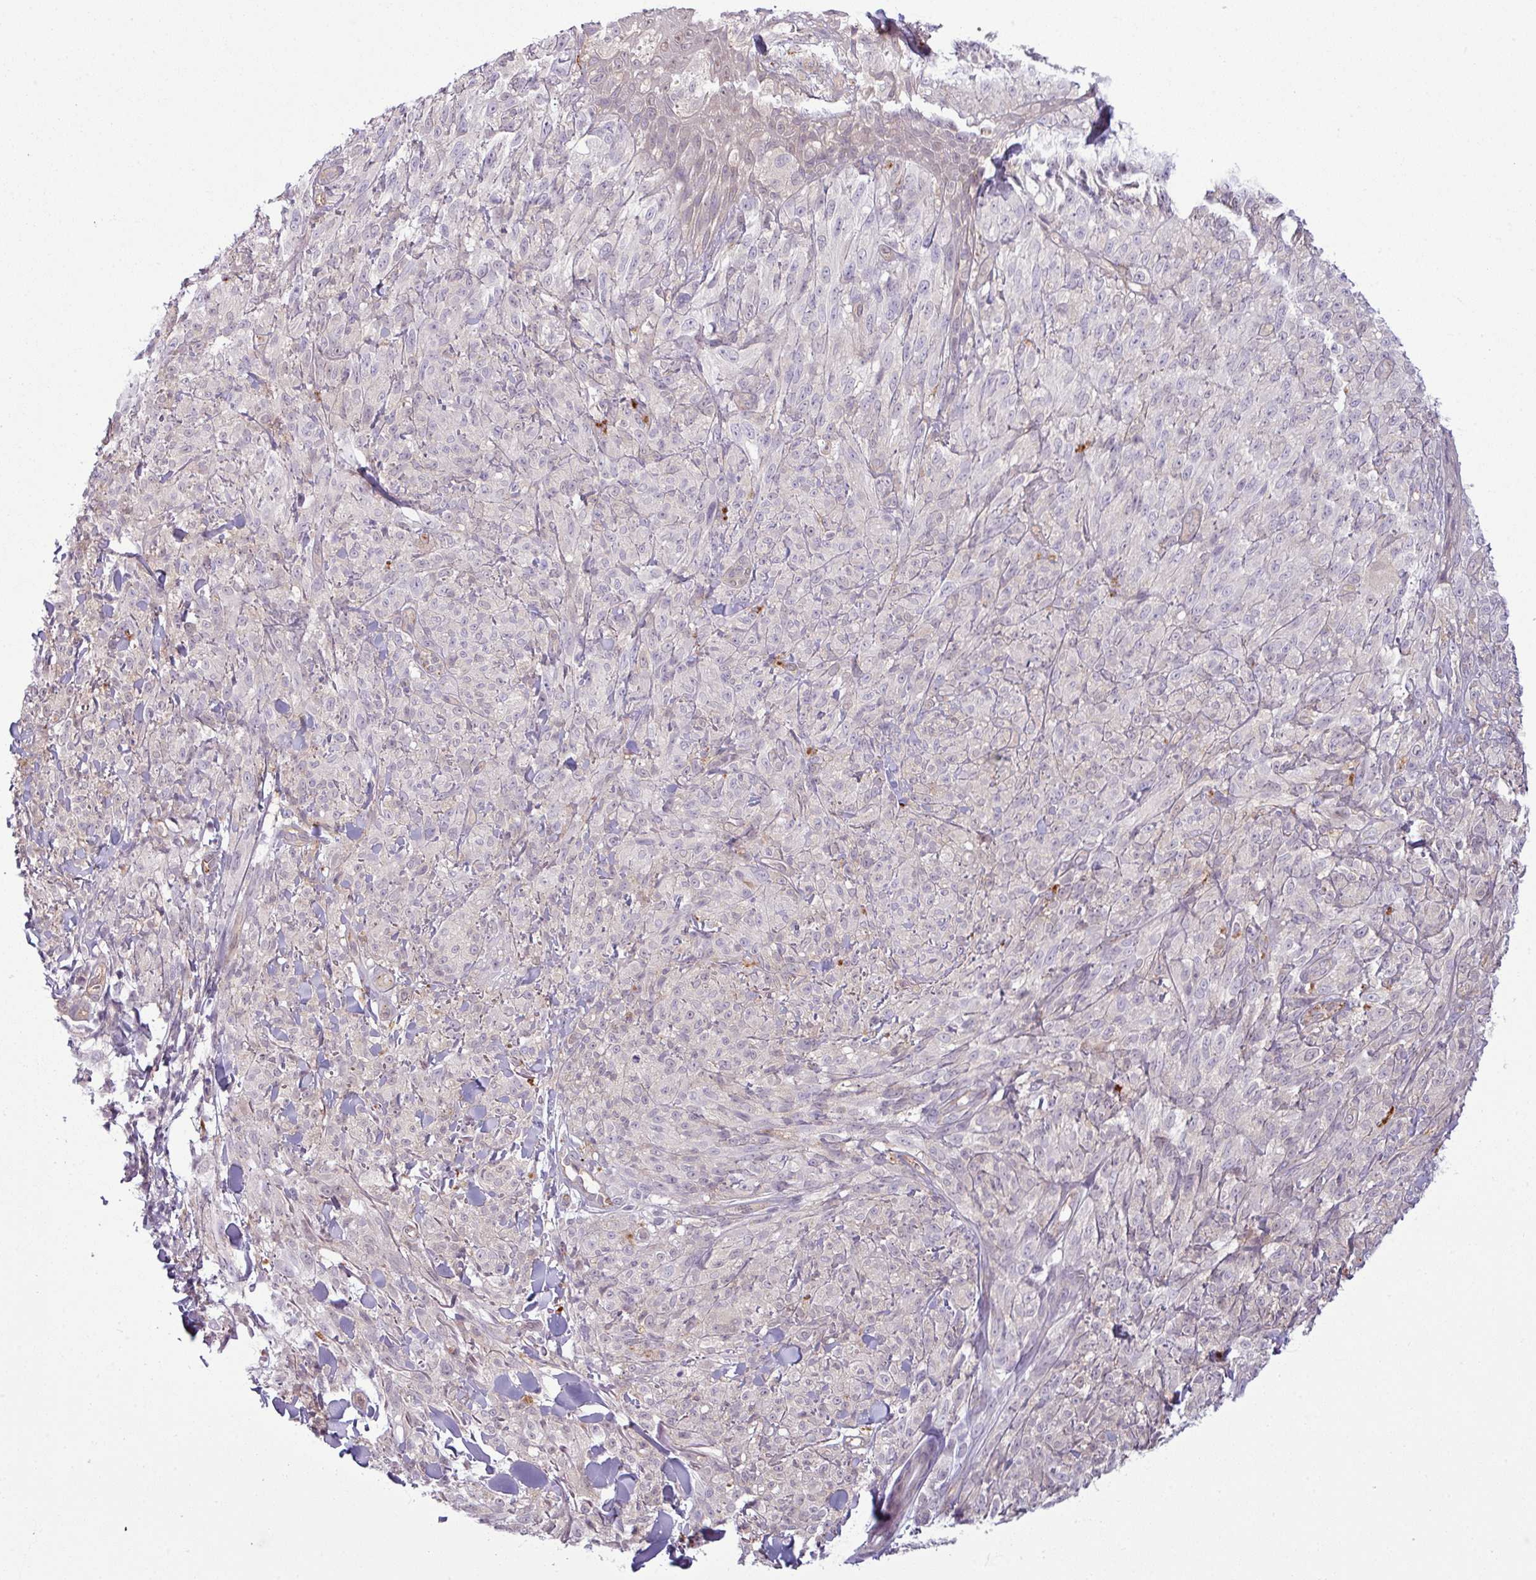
{"staining": {"intensity": "negative", "quantity": "none", "location": "none"}, "tissue": "melanoma", "cell_type": "Tumor cells", "image_type": "cancer", "snomed": [{"axis": "morphology", "description": "Malignant melanoma, NOS"}, {"axis": "topography", "description": "Skin of upper arm"}], "caption": "High magnification brightfield microscopy of malignant melanoma stained with DAB (3,3'-diaminobenzidine) (brown) and counterstained with hematoxylin (blue): tumor cells show no significant expression.", "gene": "CCDC144A", "patient": {"sex": "female", "age": 65}}